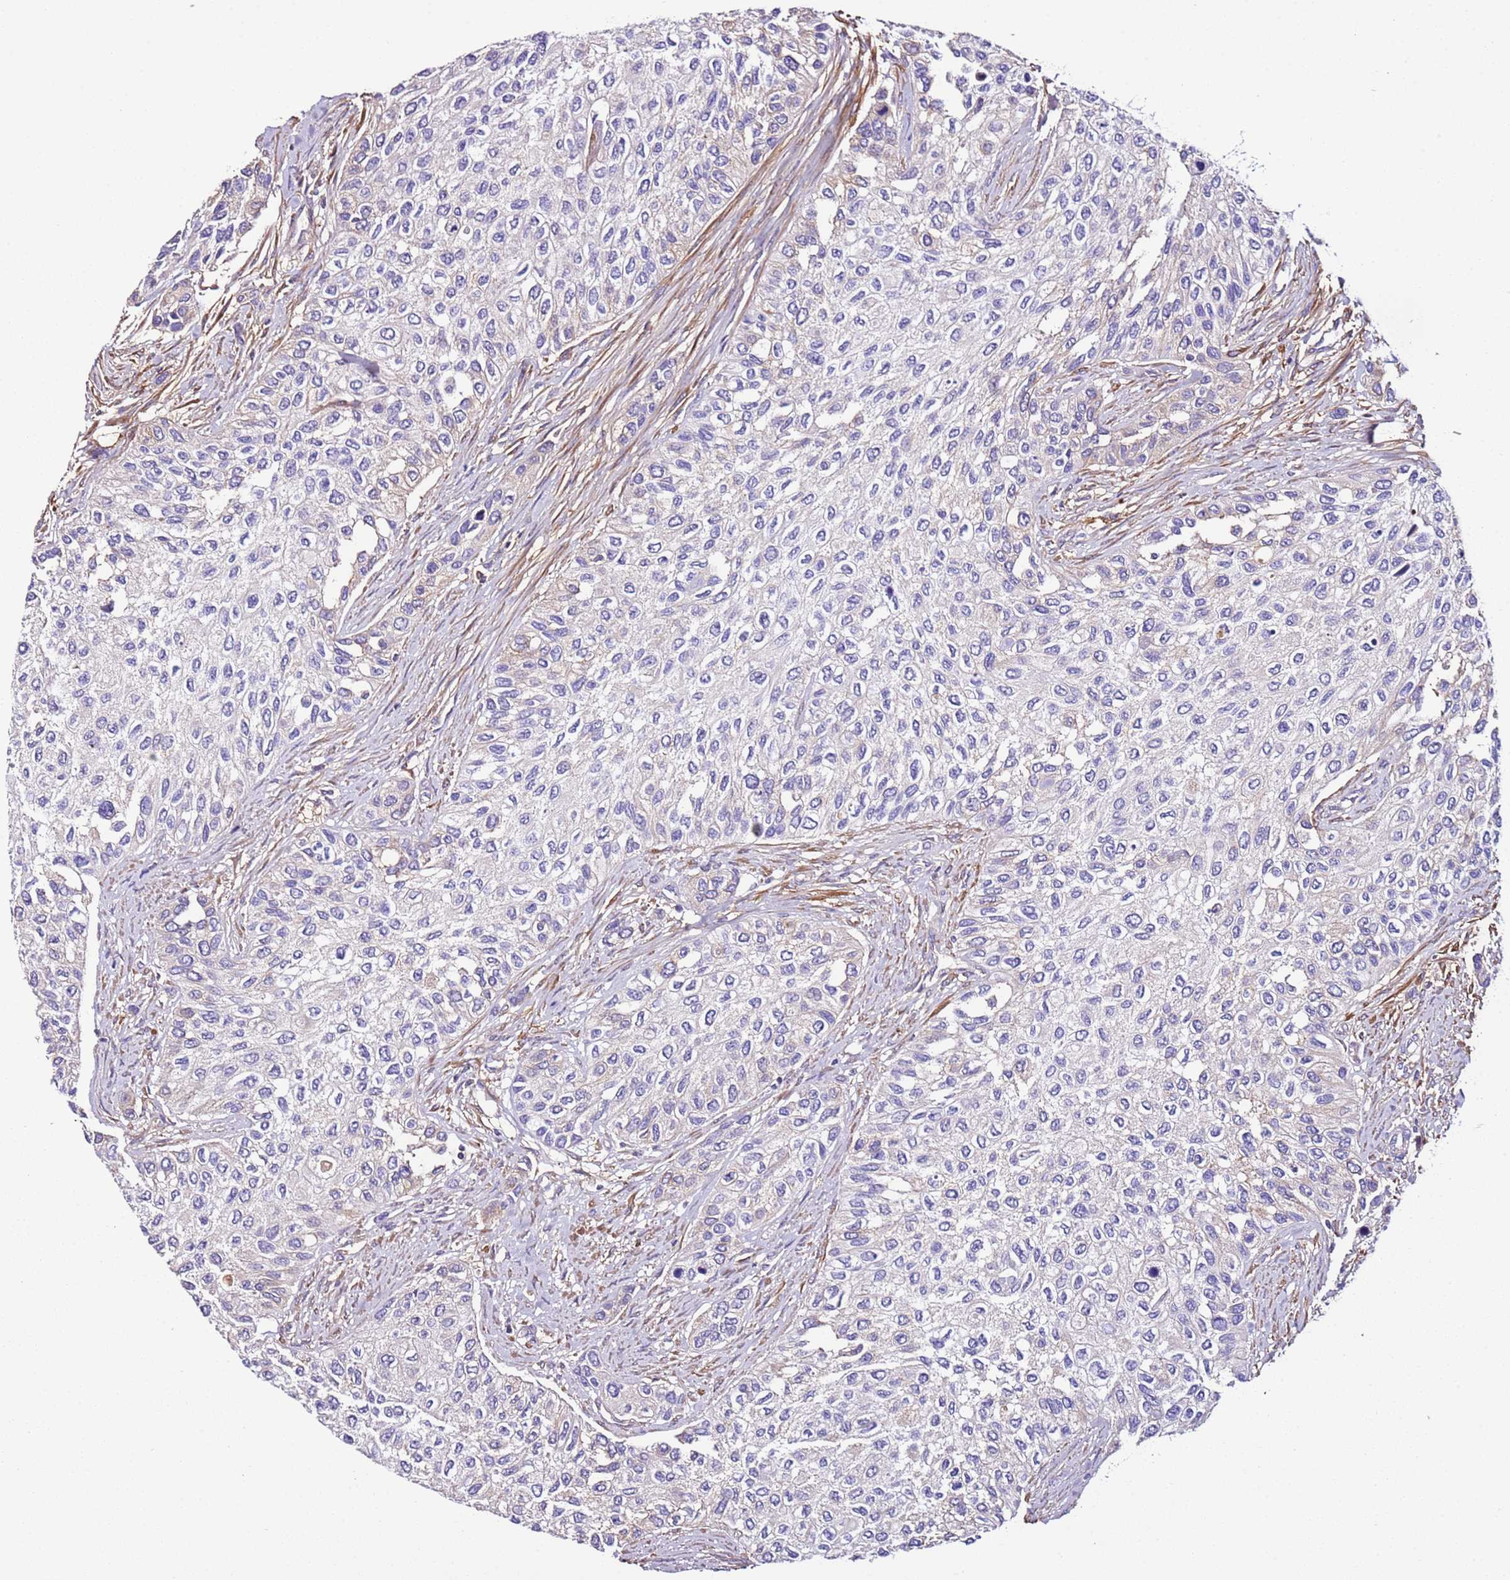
{"staining": {"intensity": "negative", "quantity": "none", "location": "none"}, "tissue": "urothelial cancer", "cell_type": "Tumor cells", "image_type": "cancer", "snomed": [{"axis": "morphology", "description": "Normal tissue, NOS"}, {"axis": "morphology", "description": "Urothelial carcinoma, High grade"}, {"axis": "topography", "description": "Vascular tissue"}, {"axis": "topography", "description": "Urinary bladder"}], "caption": "Photomicrograph shows no protein expression in tumor cells of high-grade urothelial carcinoma tissue. The staining was performed using DAB (3,3'-diaminobenzidine) to visualize the protein expression in brown, while the nuclei were stained in blue with hematoxylin (Magnification: 20x).", "gene": "FAM174C", "patient": {"sex": "female", "age": 56}}